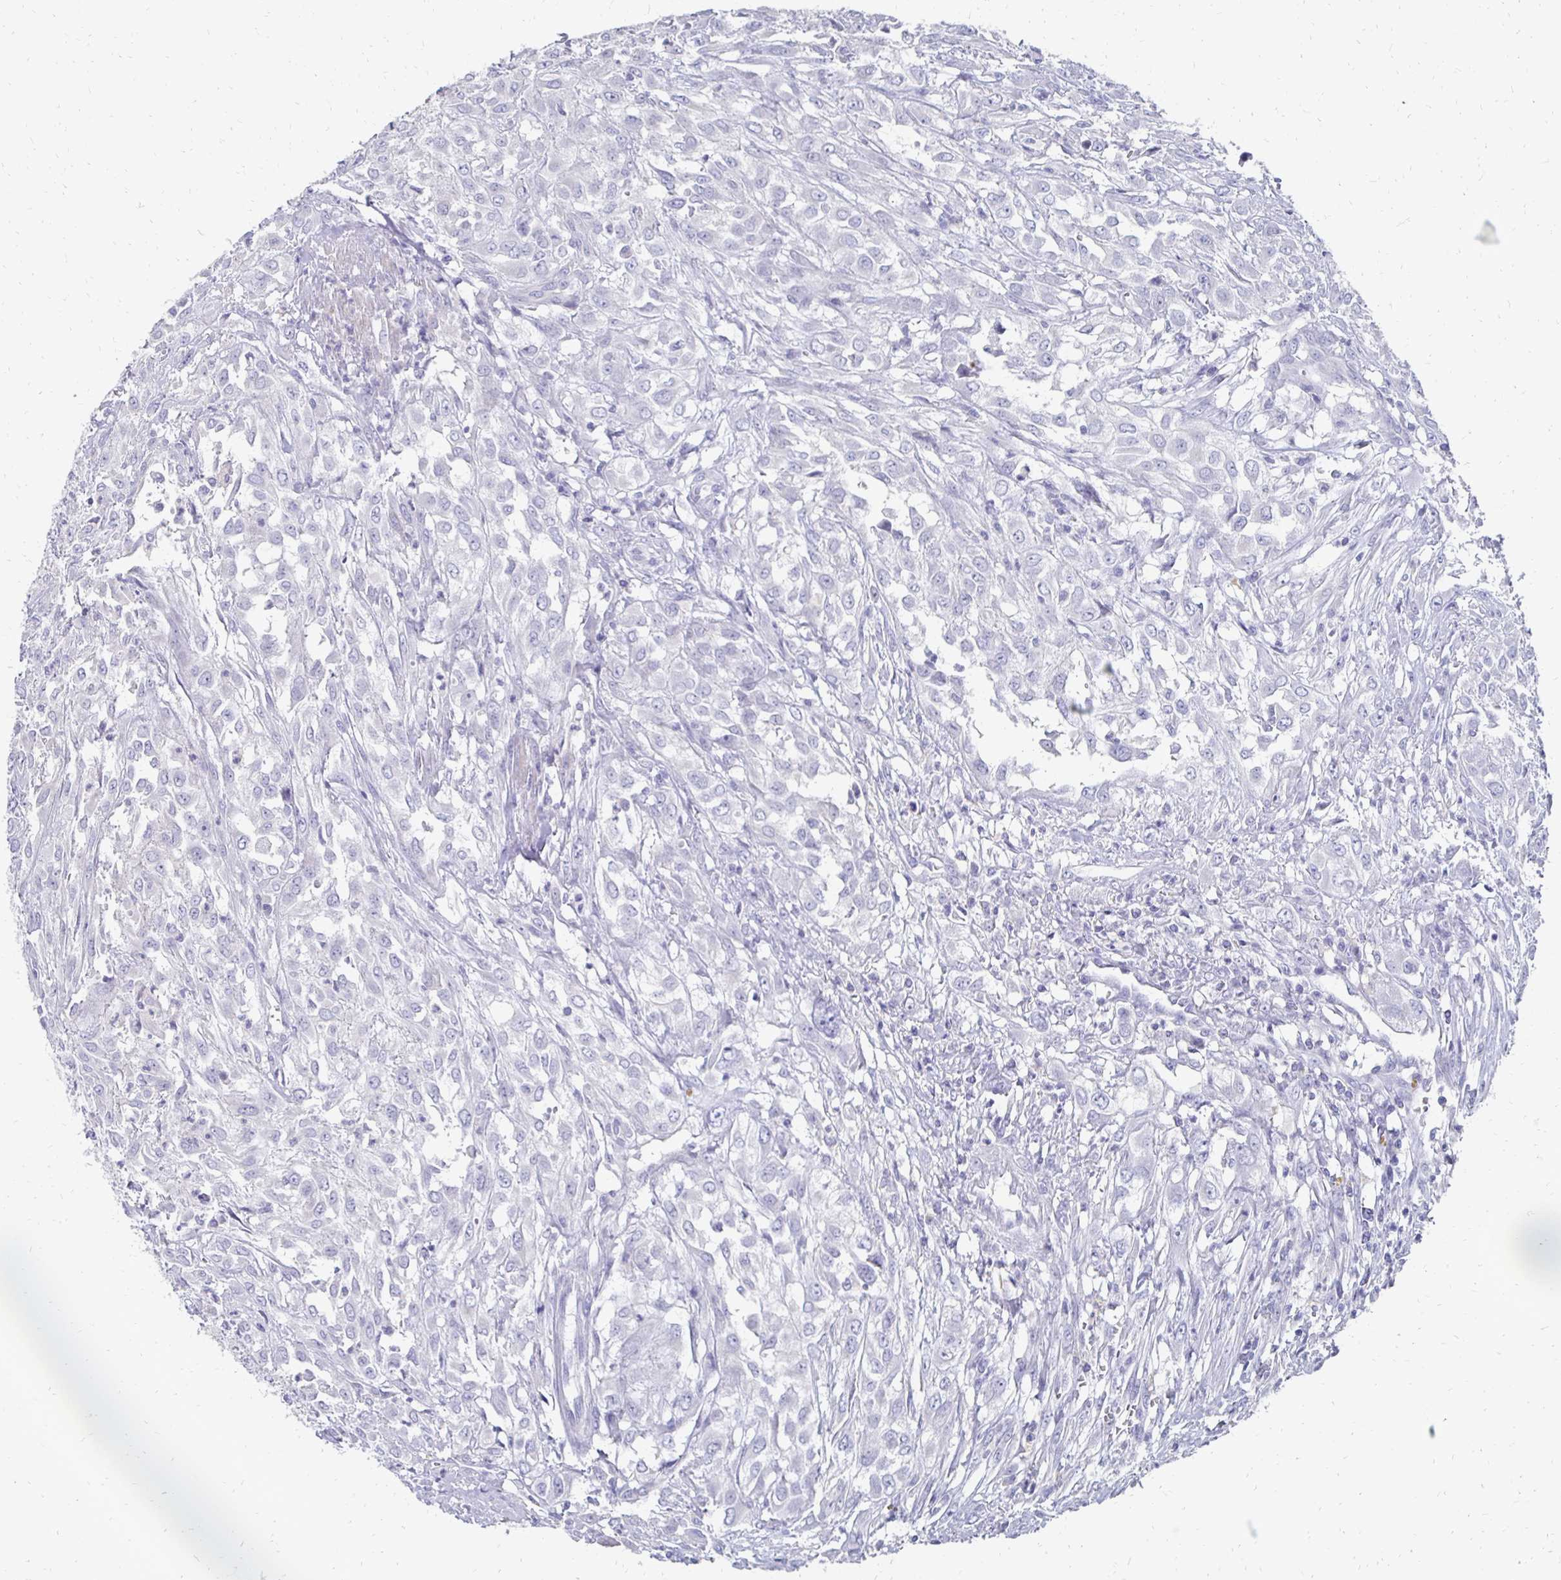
{"staining": {"intensity": "negative", "quantity": "none", "location": "none"}, "tissue": "urothelial cancer", "cell_type": "Tumor cells", "image_type": "cancer", "snomed": [{"axis": "morphology", "description": "Urothelial carcinoma, High grade"}, {"axis": "topography", "description": "Urinary bladder"}], "caption": "Immunohistochemical staining of urothelial cancer shows no significant positivity in tumor cells.", "gene": "SYCP3", "patient": {"sex": "male", "age": 67}}